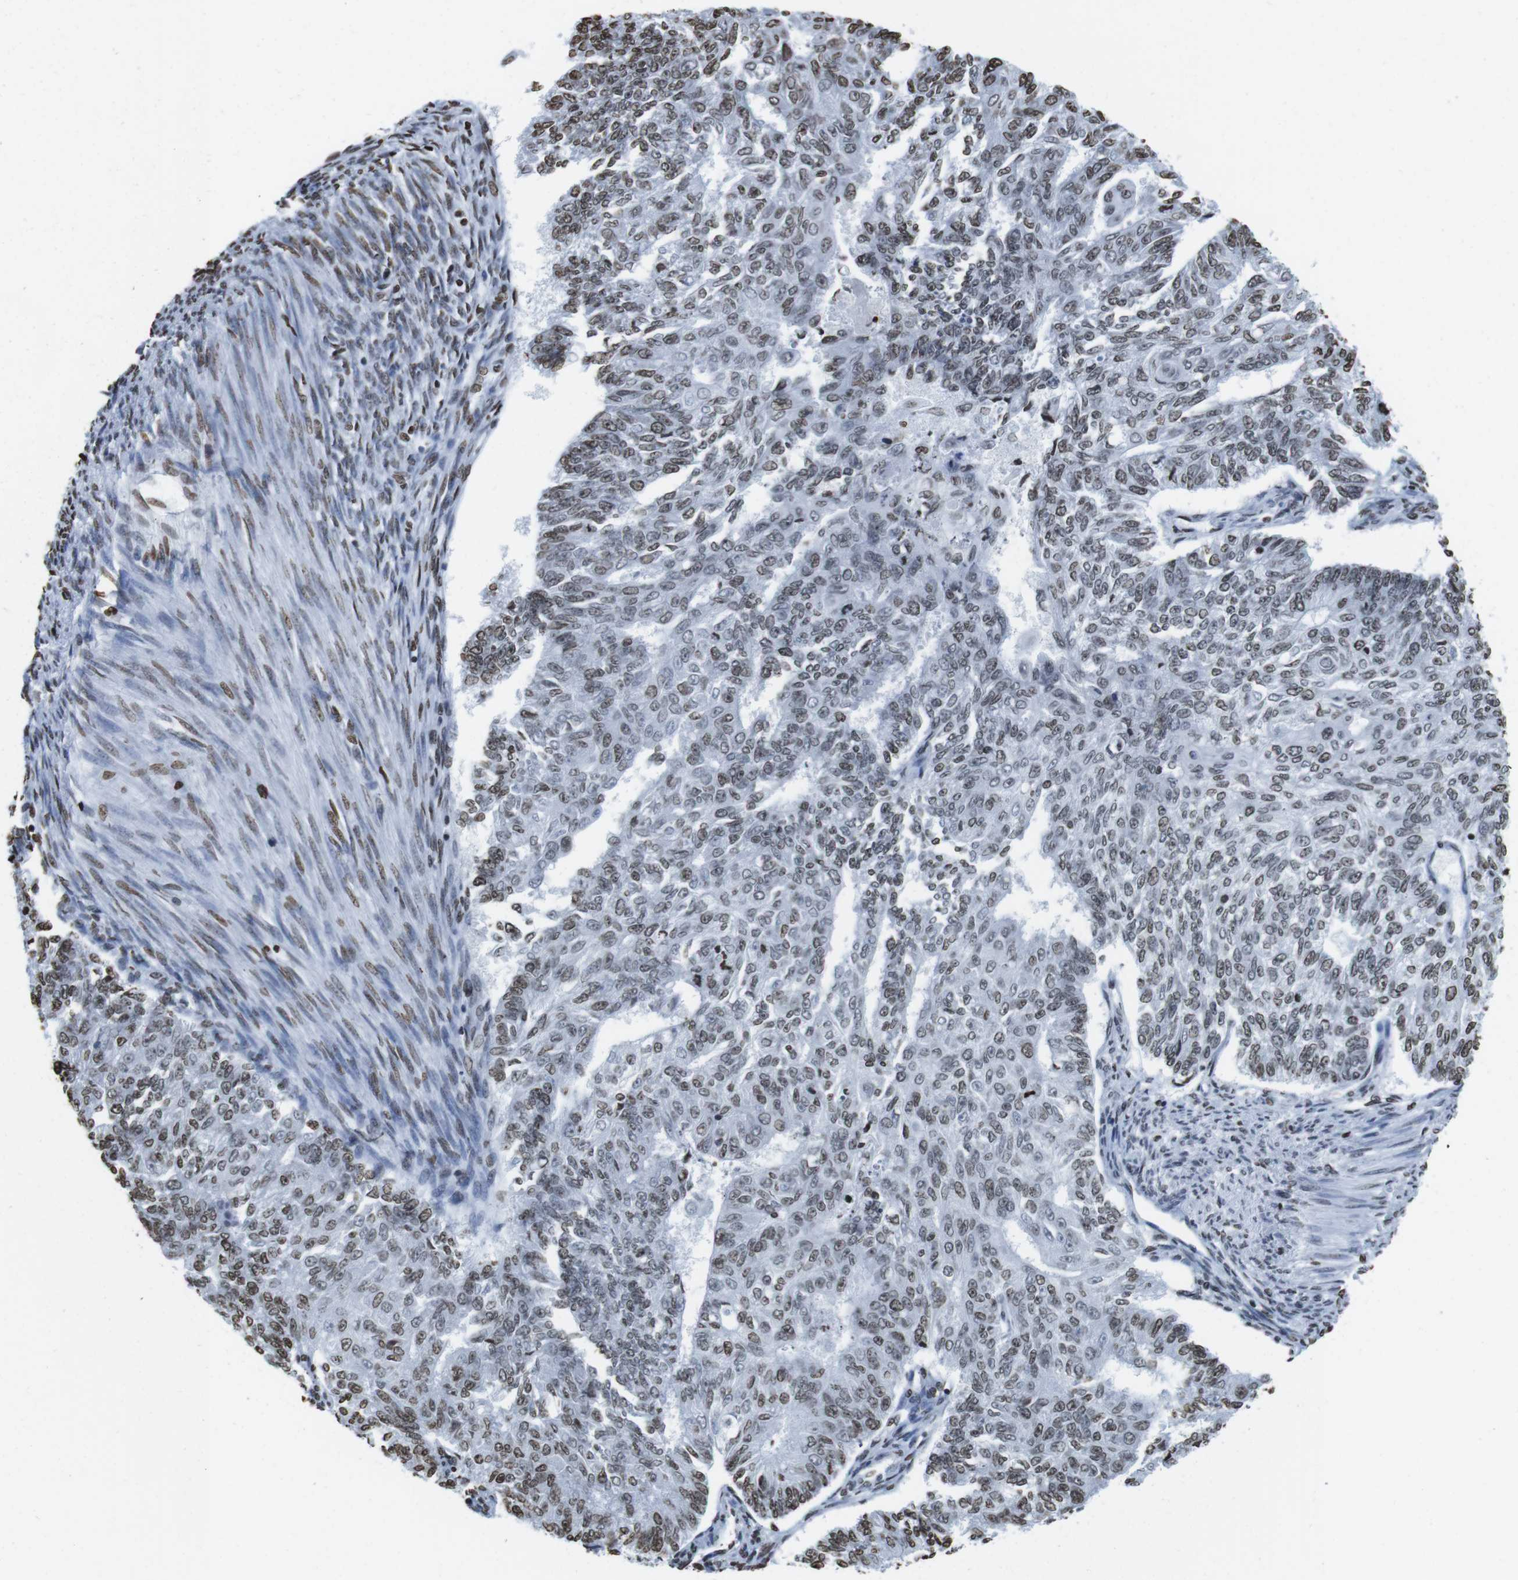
{"staining": {"intensity": "weak", "quantity": "25%-75%", "location": "nuclear"}, "tissue": "endometrial cancer", "cell_type": "Tumor cells", "image_type": "cancer", "snomed": [{"axis": "morphology", "description": "Adenocarcinoma, NOS"}, {"axis": "topography", "description": "Endometrium"}], "caption": "Protein expression analysis of adenocarcinoma (endometrial) demonstrates weak nuclear staining in about 25%-75% of tumor cells.", "gene": "BSX", "patient": {"sex": "female", "age": 32}}